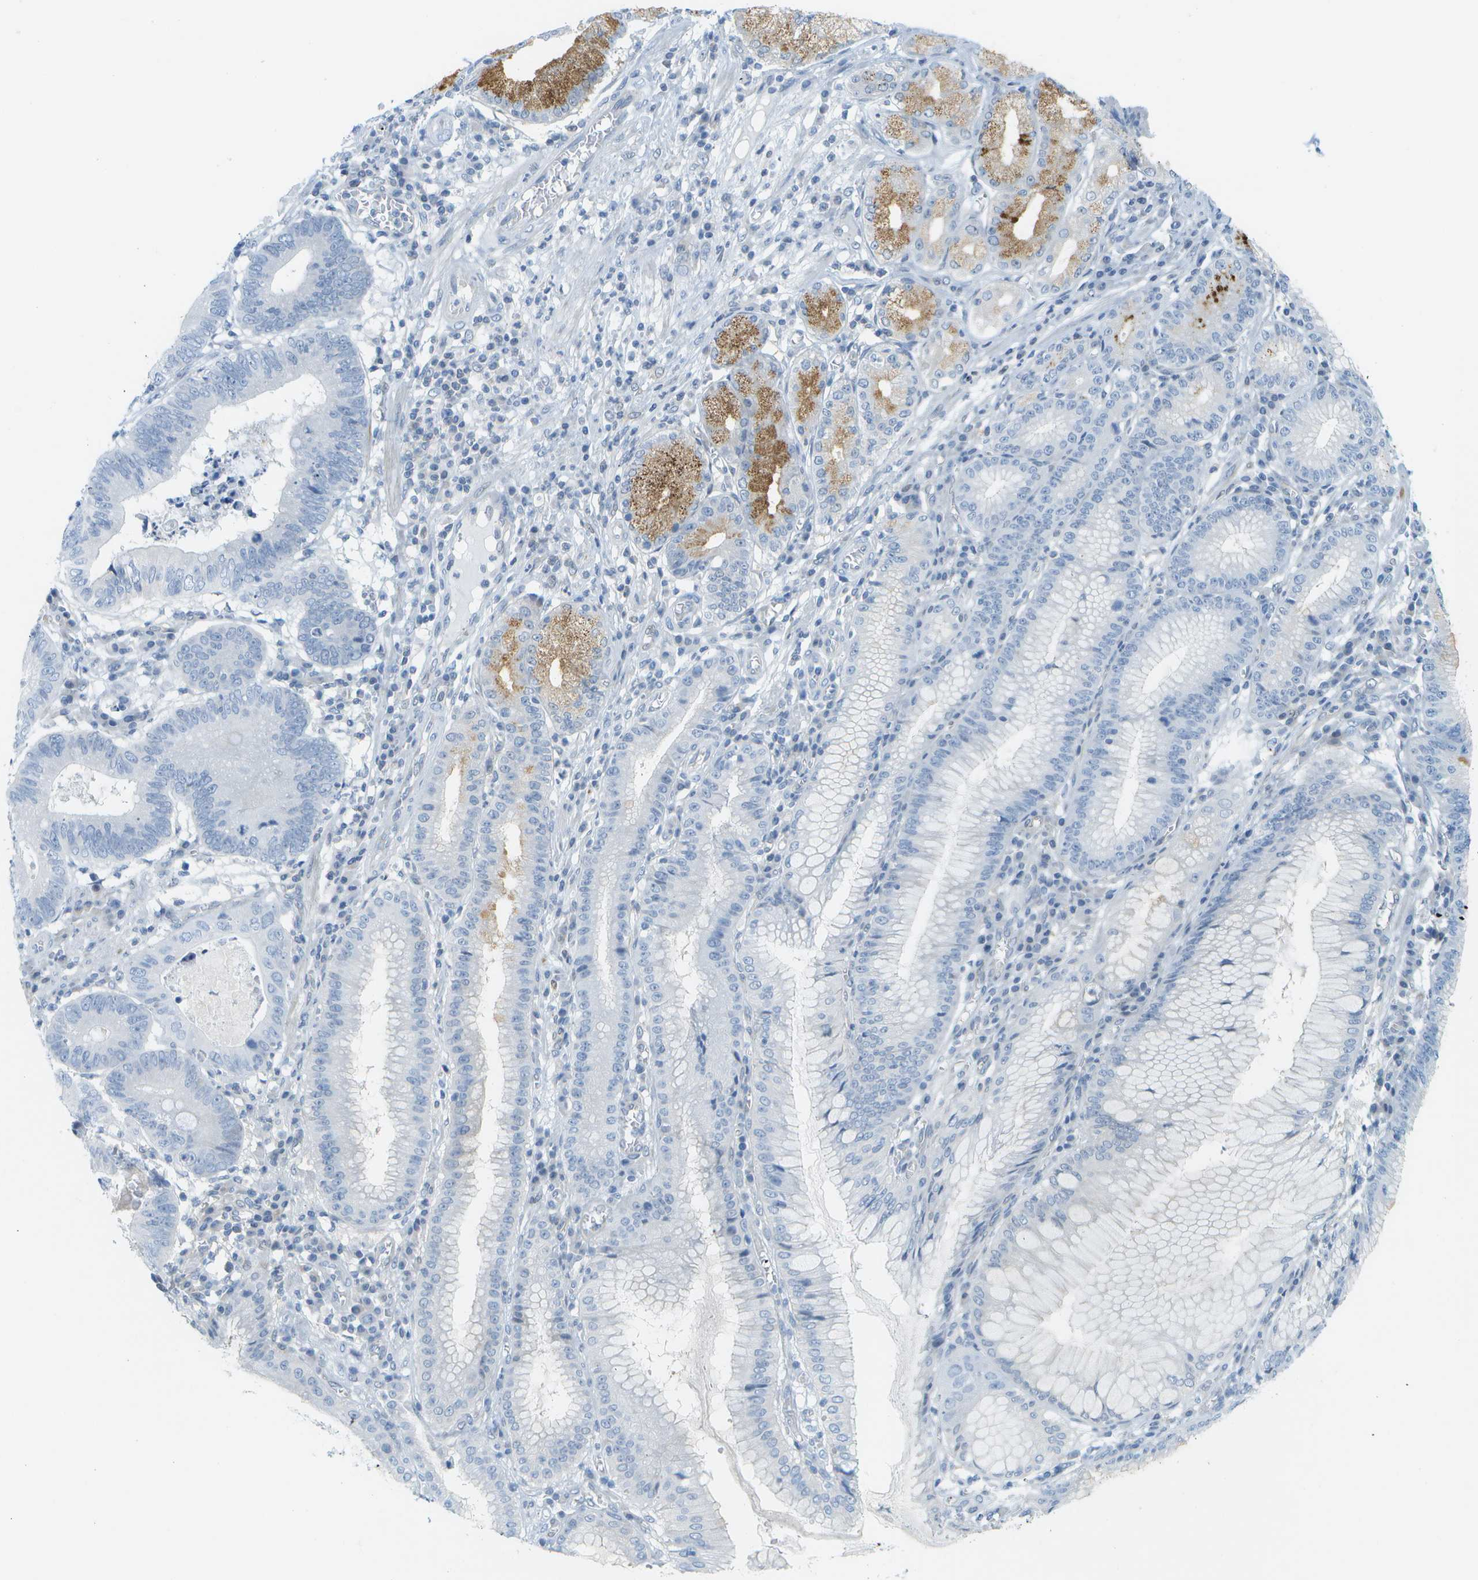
{"staining": {"intensity": "negative", "quantity": "none", "location": "none"}, "tissue": "stomach cancer", "cell_type": "Tumor cells", "image_type": "cancer", "snomed": [{"axis": "morphology", "description": "Adenocarcinoma, NOS"}, {"axis": "topography", "description": "Stomach"}], "caption": "Immunohistochemical staining of stomach adenocarcinoma displays no significant expression in tumor cells. (Stains: DAB (3,3'-diaminobenzidine) immunohistochemistry (IHC) with hematoxylin counter stain, Microscopy: brightfield microscopy at high magnification).", "gene": "CUL9", "patient": {"sex": "male", "age": 59}}